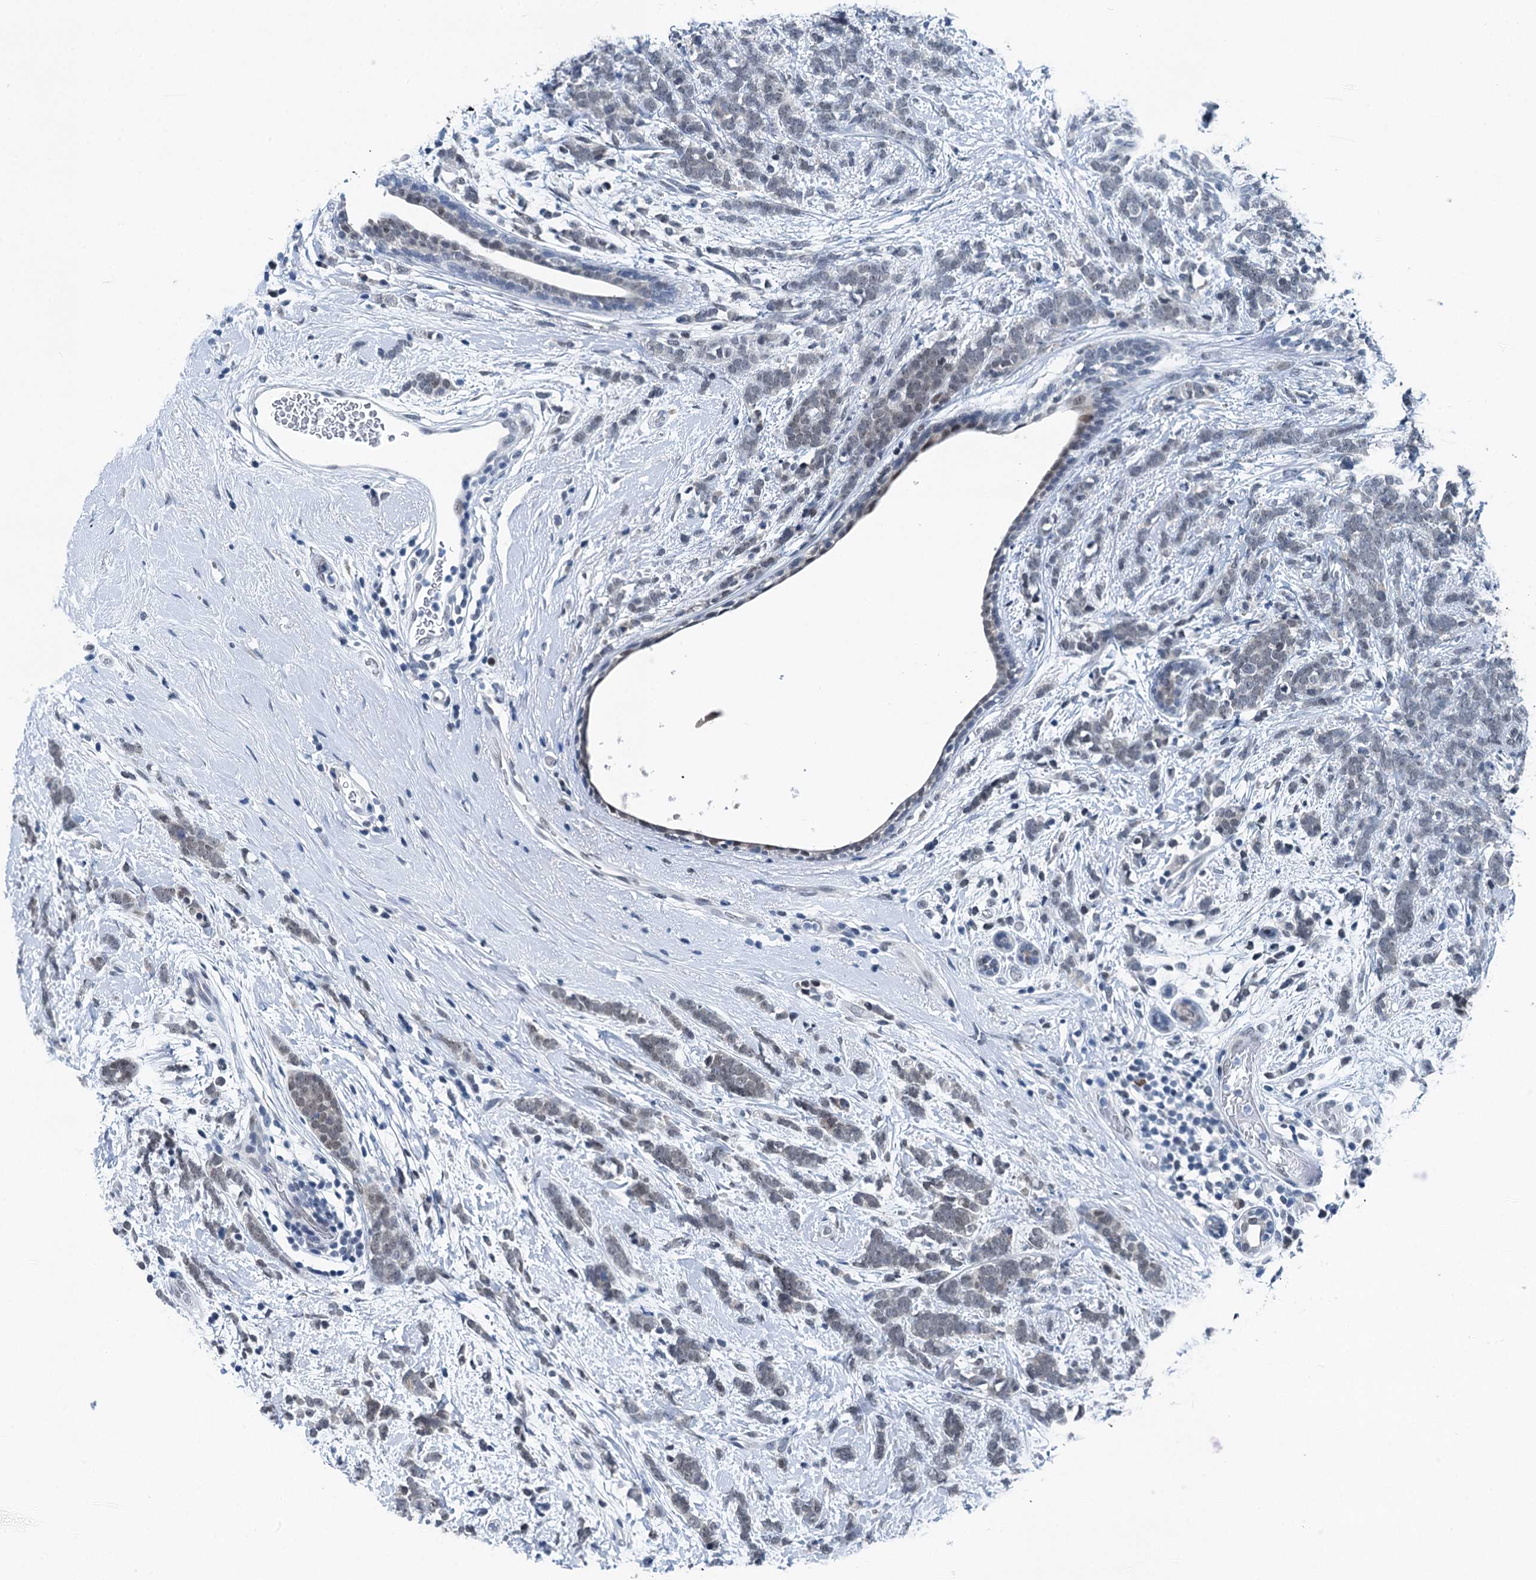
{"staining": {"intensity": "negative", "quantity": "none", "location": "none"}, "tissue": "breast cancer", "cell_type": "Tumor cells", "image_type": "cancer", "snomed": [{"axis": "morphology", "description": "Lobular carcinoma"}, {"axis": "topography", "description": "Breast"}], "caption": "A high-resolution micrograph shows immunohistochemistry staining of breast lobular carcinoma, which reveals no significant positivity in tumor cells. The staining is performed using DAB brown chromogen with nuclei counter-stained in using hematoxylin.", "gene": "TRPT1", "patient": {"sex": "female", "age": 58}}